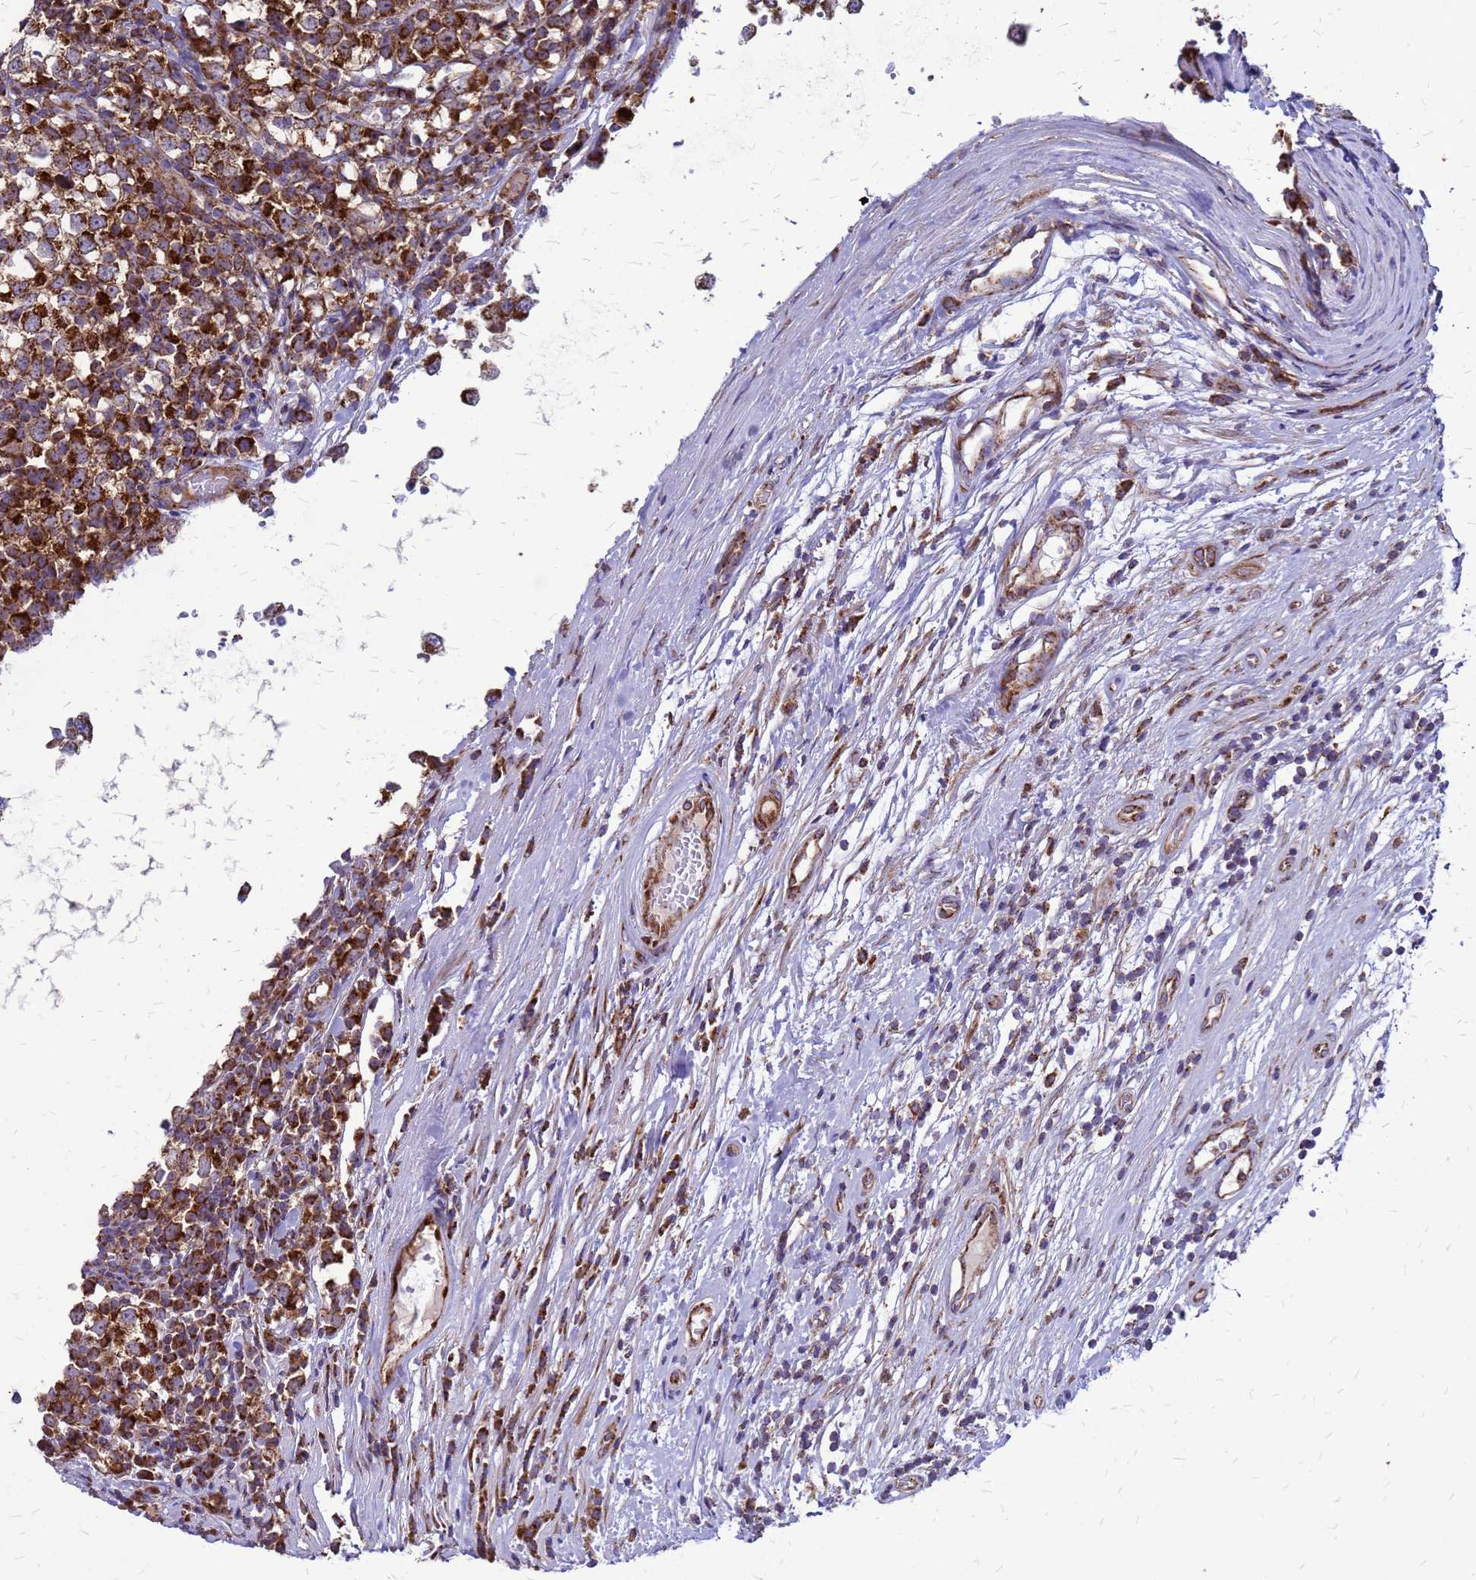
{"staining": {"intensity": "strong", "quantity": ">75%", "location": "cytoplasmic/membranous"}, "tissue": "testis cancer", "cell_type": "Tumor cells", "image_type": "cancer", "snomed": [{"axis": "morphology", "description": "Seminoma, NOS"}, {"axis": "topography", "description": "Testis"}], "caption": "Immunohistochemistry (IHC) staining of testis seminoma, which reveals high levels of strong cytoplasmic/membranous staining in about >75% of tumor cells indicating strong cytoplasmic/membranous protein staining. The staining was performed using DAB (3,3'-diaminobenzidine) (brown) for protein detection and nuclei were counterstained in hematoxylin (blue).", "gene": "FSTL4", "patient": {"sex": "male", "age": 65}}